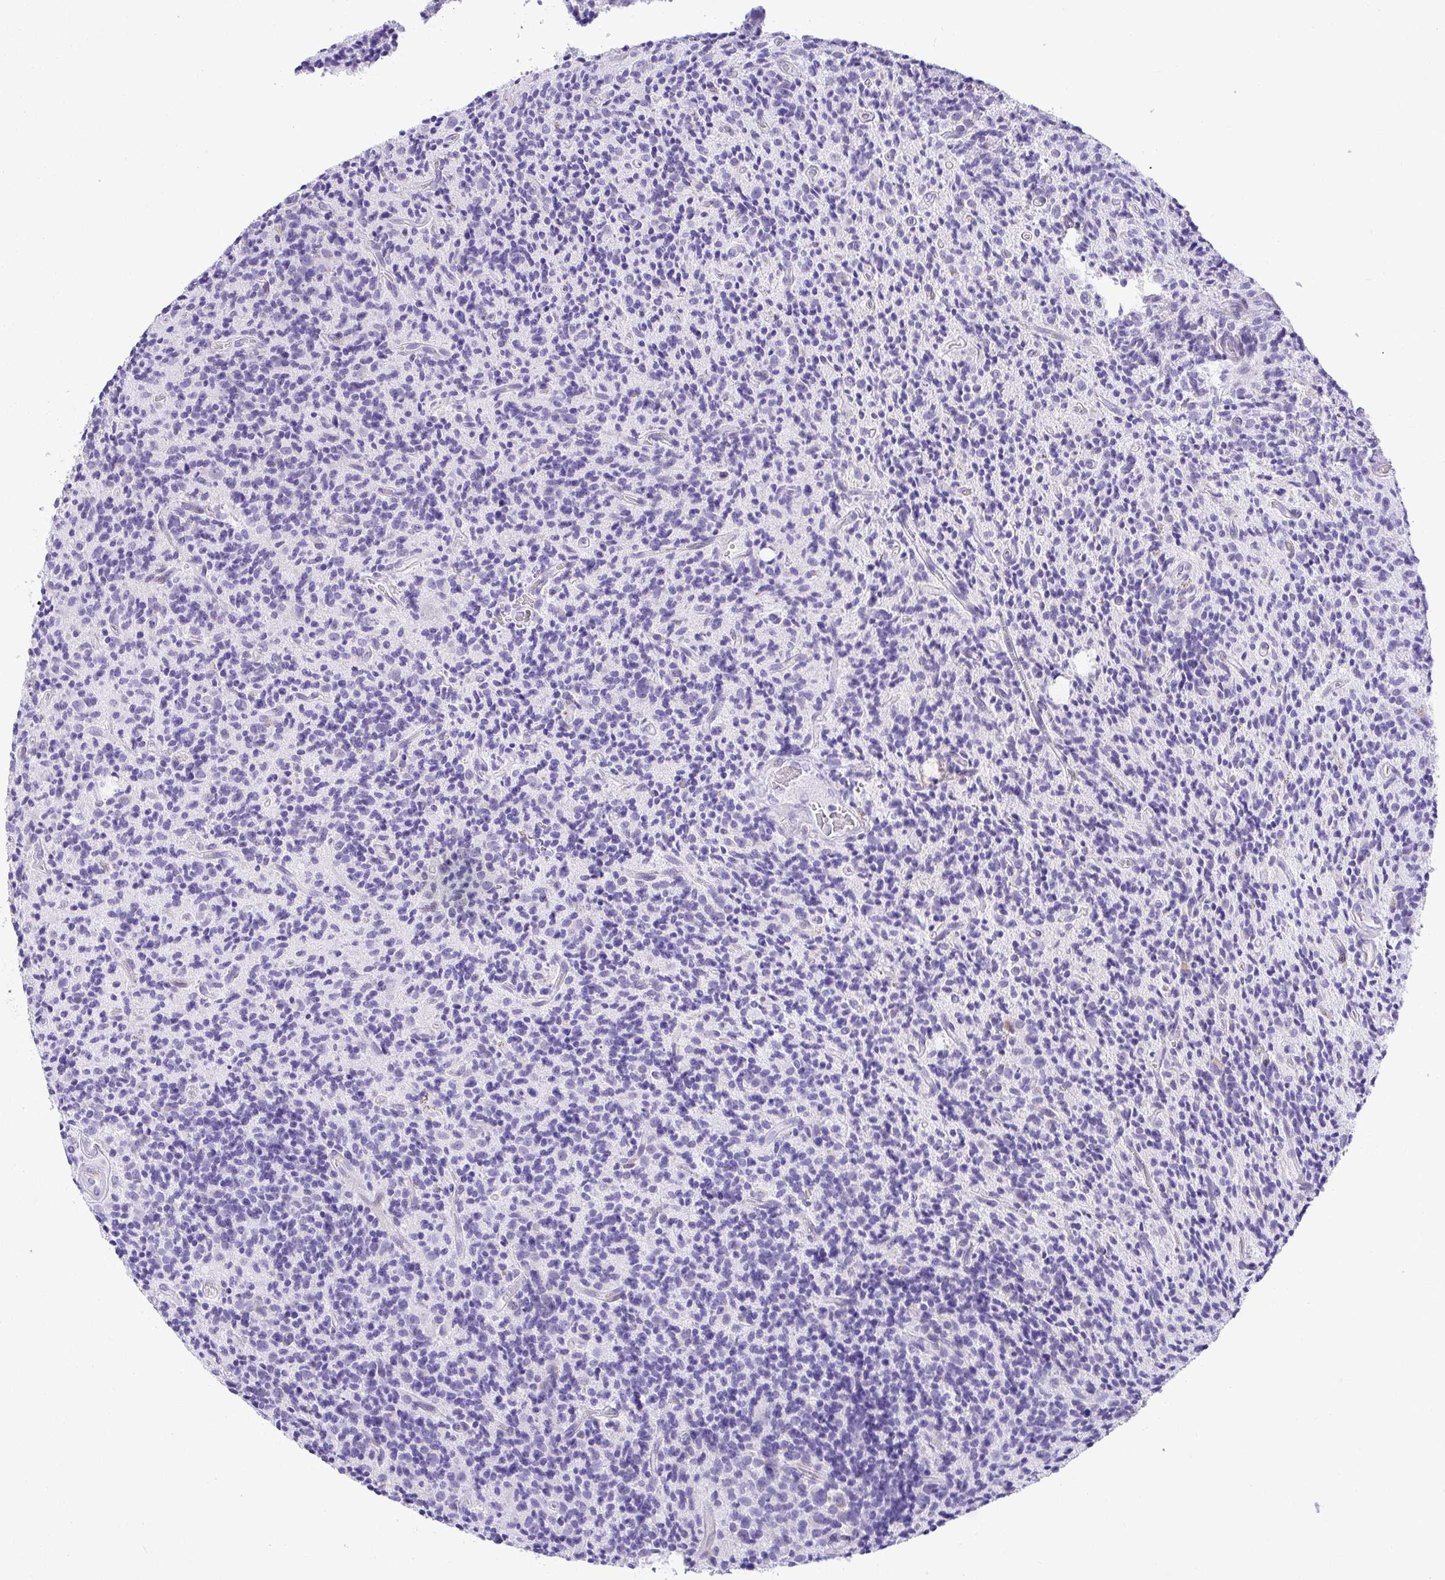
{"staining": {"intensity": "negative", "quantity": "none", "location": "none"}, "tissue": "glioma", "cell_type": "Tumor cells", "image_type": "cancer", "snomed": [{"axis": "morphology", "description": "Glioma, malignant, High grade"}, {"axis": "topography", "description": "Brain"}], "caption": "Immunohistochemistry micrograph of human malignant high-grade glioma stained for a protein (brown), which displays no positivity in tumor cells.", "gene": "ADRA2C", "patient": {"sex": "male", "age": 76}}